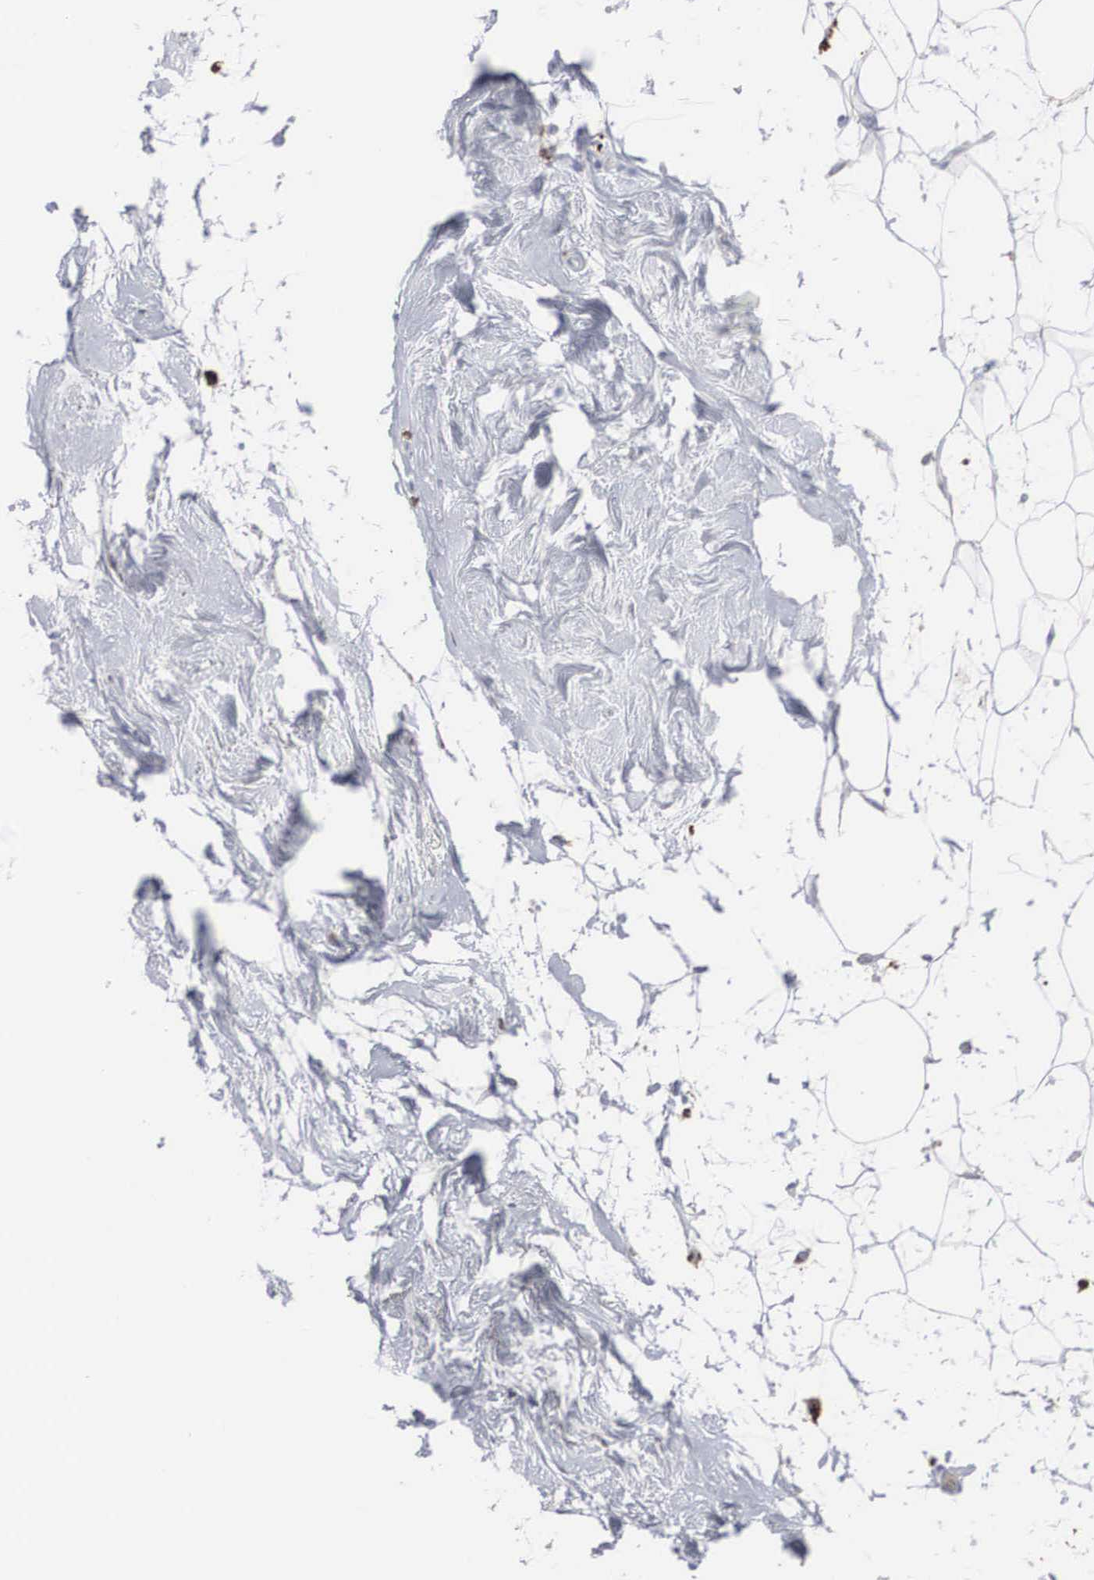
{"staining": {"intensity": "strong", "quantity": ">75%", "location": "cytoplasmic/membranous"}, "tissue": "breast cancer", "cell_type": "Tumor cells", "image_type": "cancer", "snomed": [{"axis": "morphology", "description": "Duct carcinoma"}, {"axis": "topography", "description": "Breast"}], "caption": "DAB immunohistochemical staining of breast cancer (infiltrating ductal carcinoma) displays strong cytoplasmic/membranous protein staining in approximately >75% of tumor cells.", "gene": "LGALS3BP", "patient": {"sex": "female", "age": 72}}